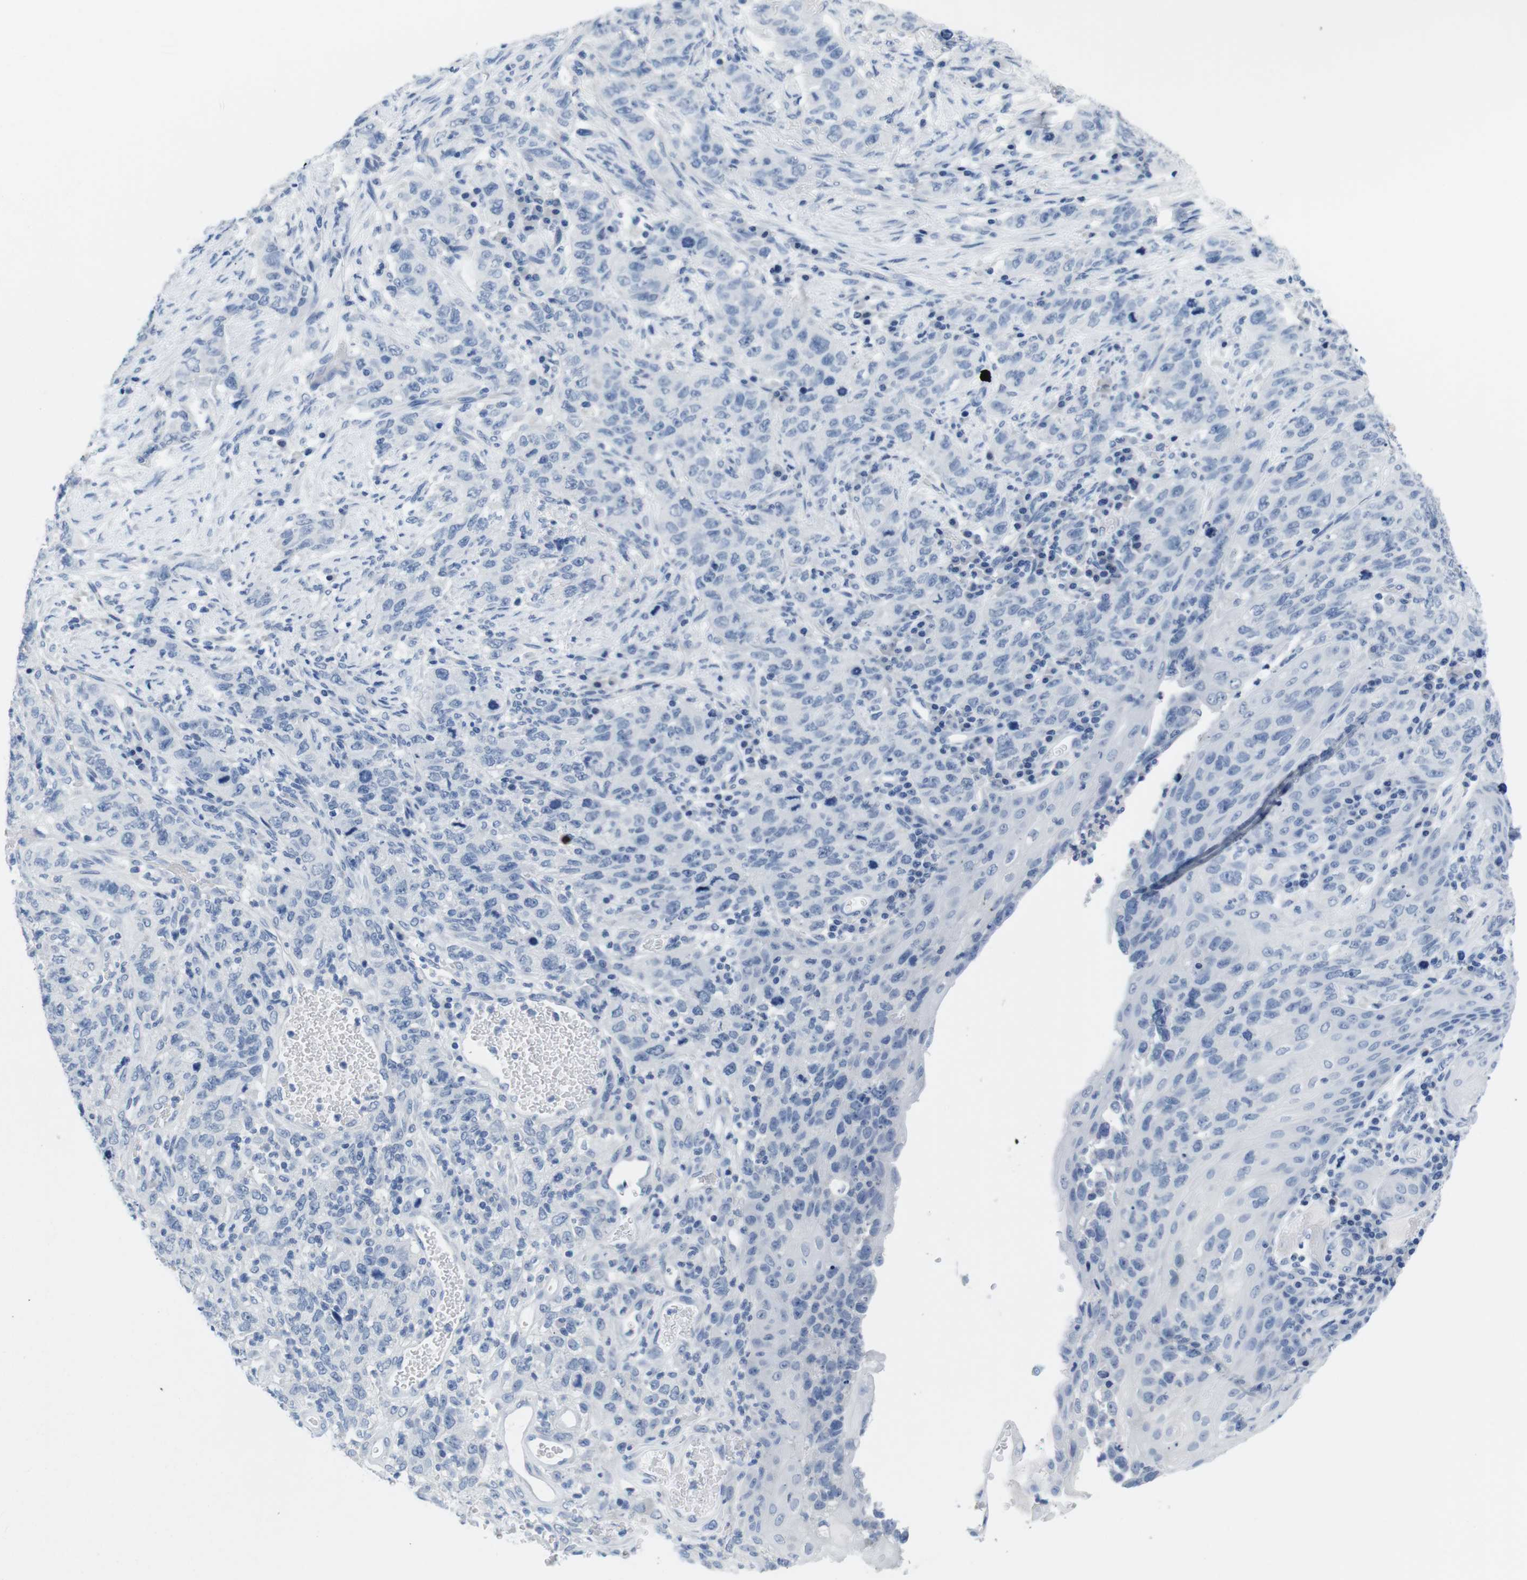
{"staining": {"intensity": "negative", "quantity": "none", "location": "none"}, "tissue": "stomach cancer", "cell_type": "Tumor cells", "image_type": "cancer", "snomed": [{"axis": "morphology", "description": "Adenocarcinoma, NOS"}, {"axis": "topography", "description": "Stomach"}], "caption": "Immunohistochemistry (IHC) histopathology image of neoplastic tissue: human adenocarcinoma (stomach) stained with DAB (3,3'-diaminobenzidine) reveals no significant protein positivity in tumor cells.", "gene": "MAP6", "patient": {"sex": "male", "age": 48}}